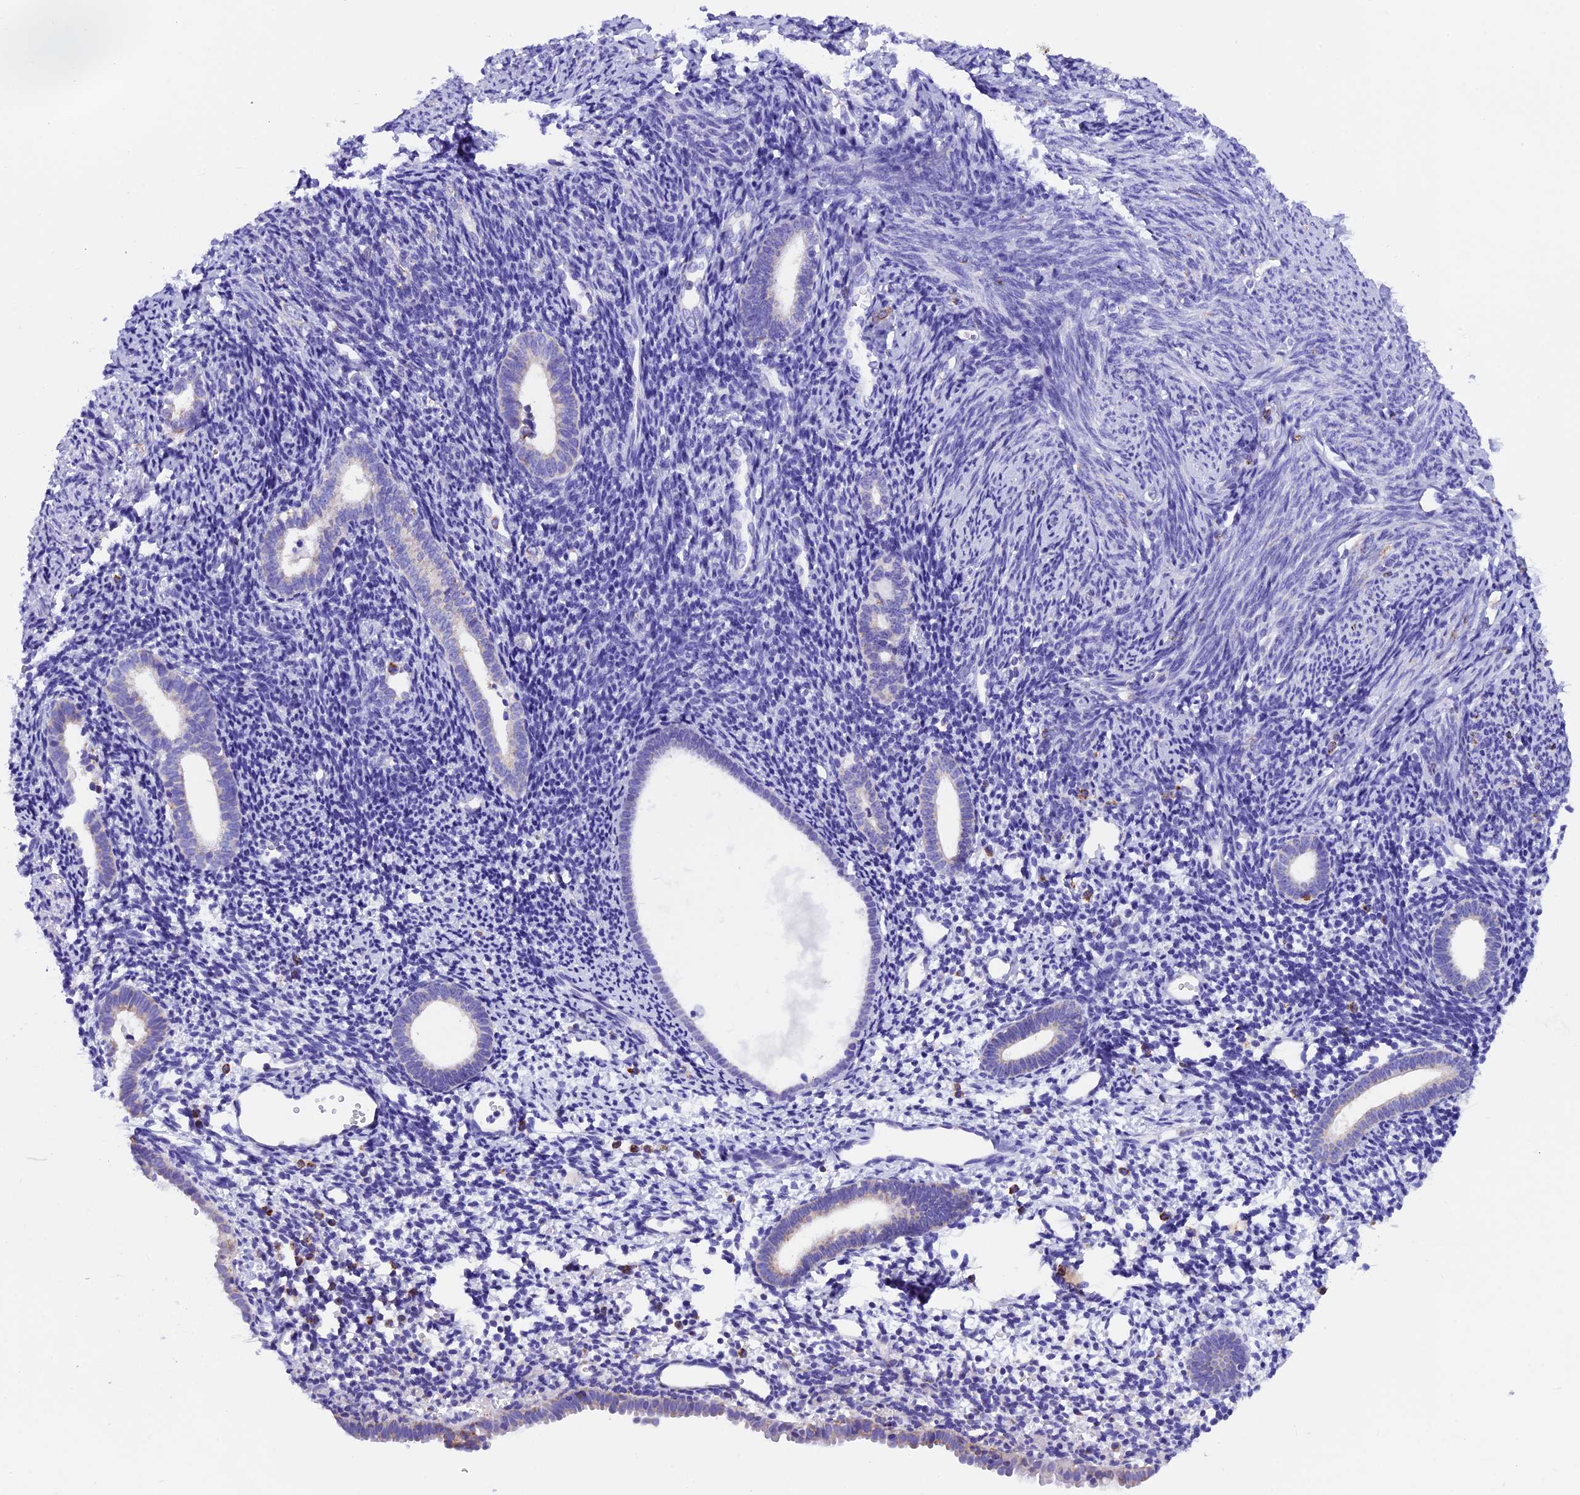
{"staining": {"intensity": "negative", "quantity": "none", "location": "none"}, "tissue": "endometrium", "cell_type": "Cells in endometrial stroma", "image_type": "normal", "snomed": [{"axis": "morphology", "description": "Normal tissue, NOS"}, {"axis": "topography", "description": "Endometrium"}], "caption": "Protein analysis of unremarkable endometrium reveals no significant expression in cells in endometrial stroma.", "gene": "SLC8B1", "patient": {"sex": "female", "age": 56}}